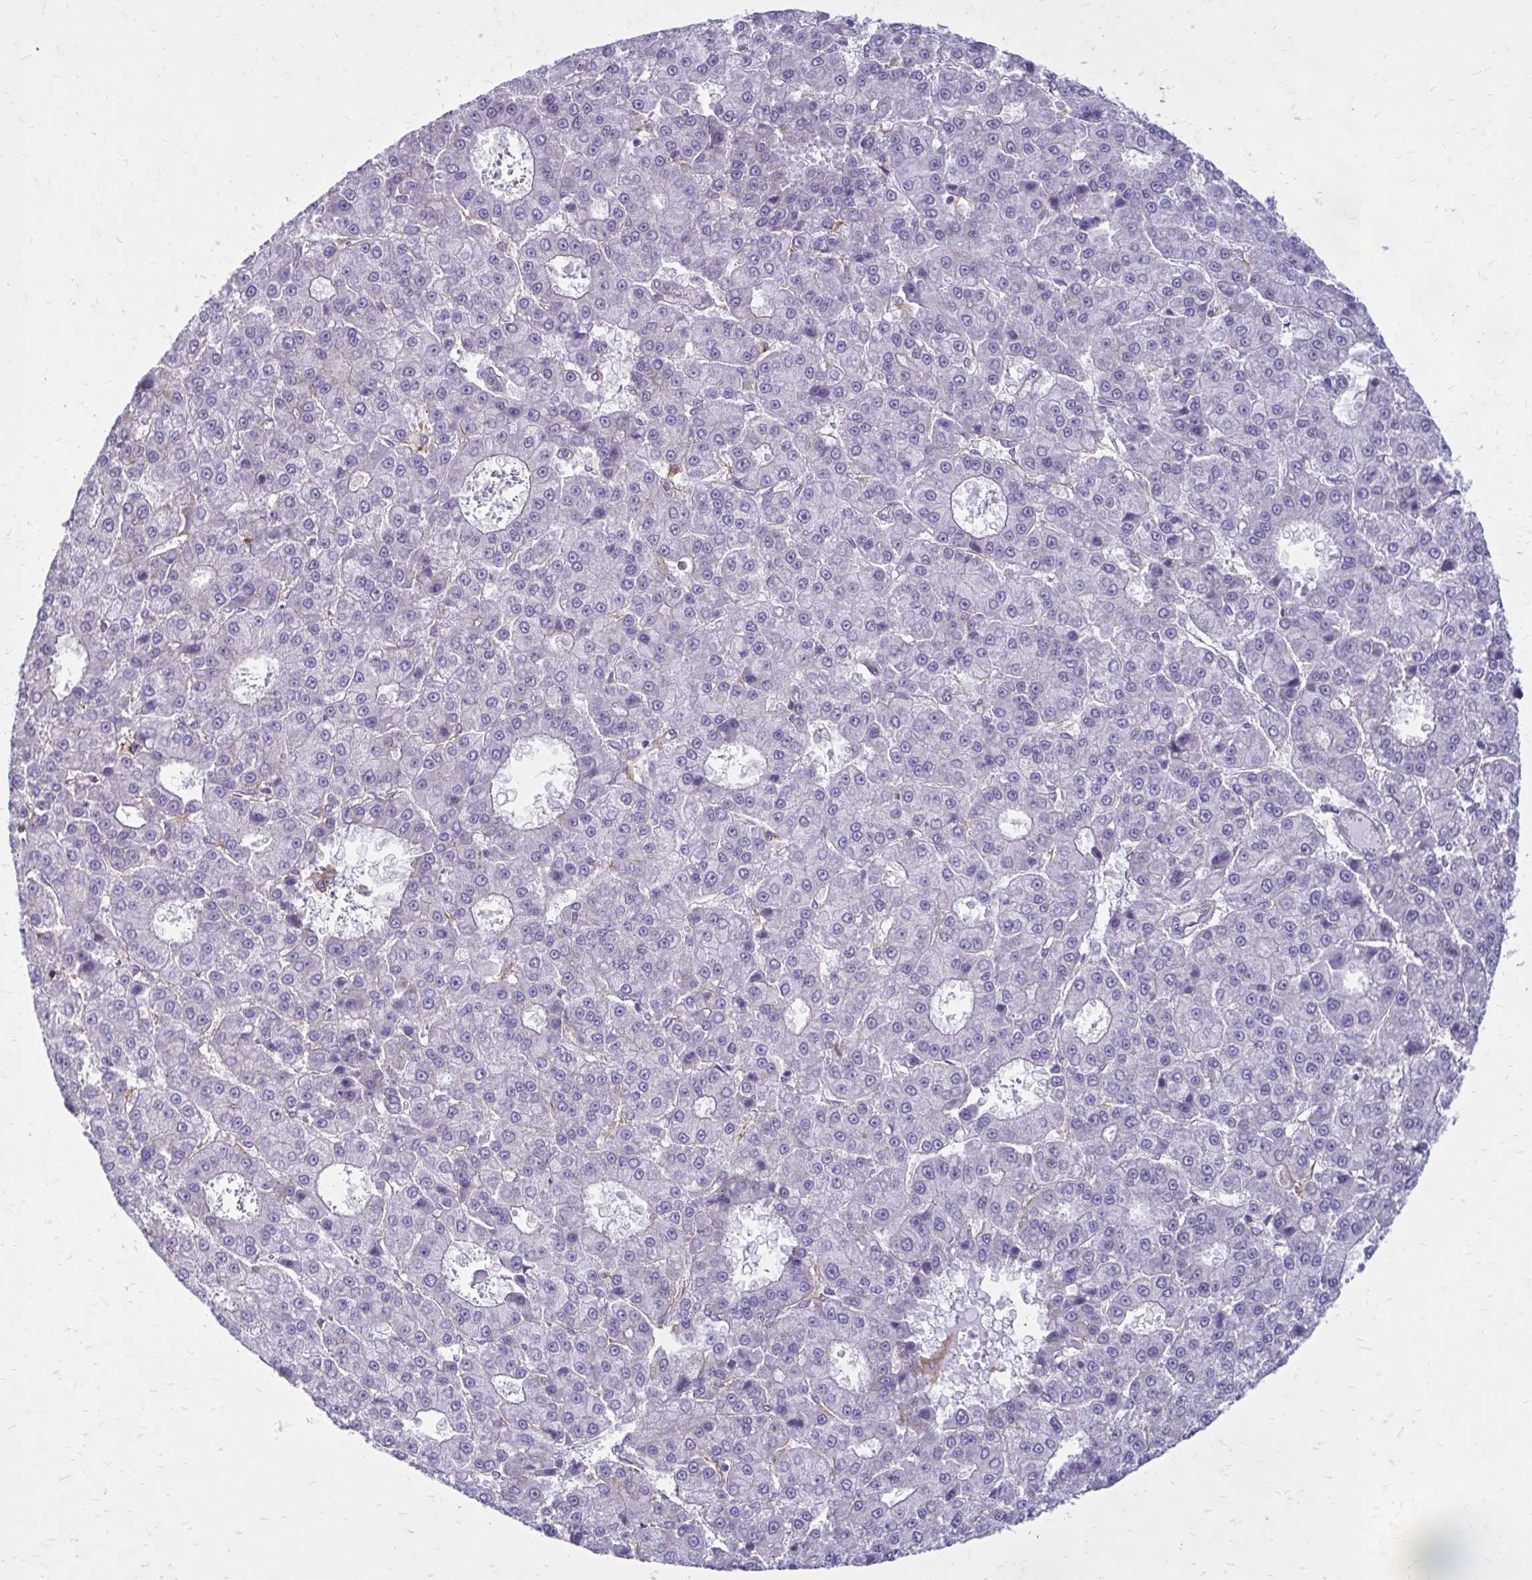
{"staining": {"intensity": "negative", "quantity": "none", "location": "none"}, "tissue": "liver cancer", "cell_type": "Tumor cells", "image_type": "cancer", "snomed": [{"axis": "morphology", "description": "Carcinoma, Hepatocellular, NOS"}, {"axis": "topography", "description": "Liver"}], "caption": "DAB immunohistochemical staining of human liver hepatocellular carcinoma shows no significant positivity in tumor cells.", "gene": "CLTA", "patient": {"sex": "male", "age": 70}}